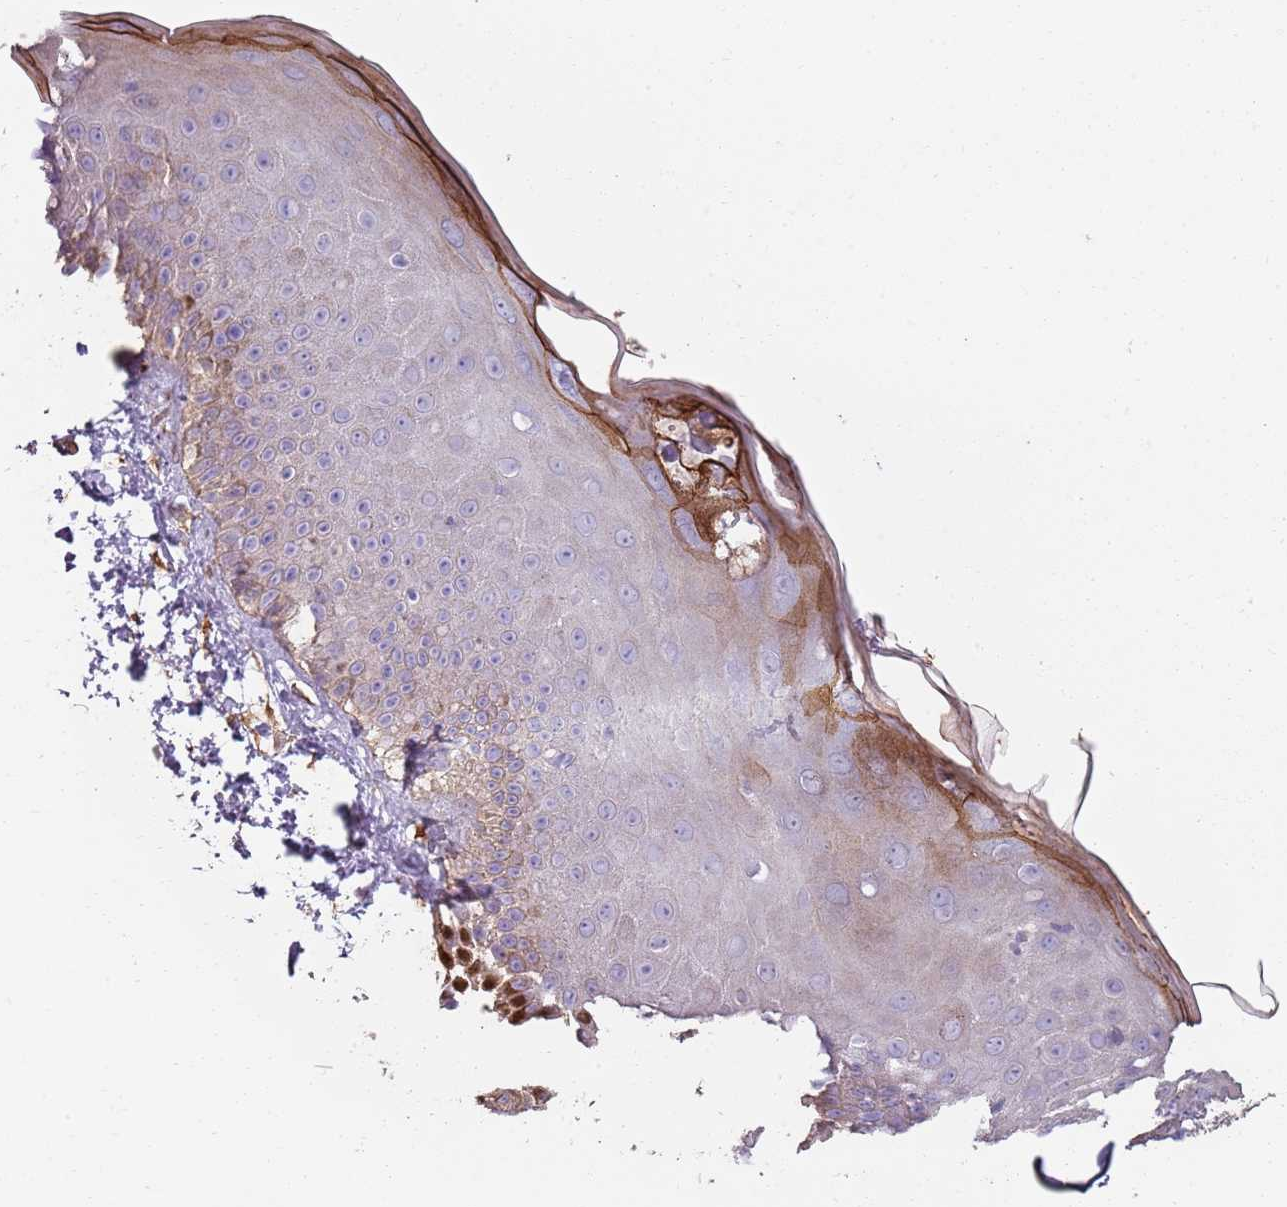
{"staining": {"intensity": "moderate", "quantity": ">75%", "location": "cytoplasmic/membranous"}, "tissue": "skin", "cell_type": "Fibroblasts", "image_type": "normal", "snomed": [{"axis": "morphology", "description": "Normal tissue, NOS"}, {"axis": "topography", "description": "Skin"}], "caption": "IHC of normal human skin displays medium levels of moderate cytoplasmic/membranous expression in about >75% of fibroblasts. Using DAB (3,3'-diaminobenzidine) (brown) and hematoxylin (blue) stains, captured at high magnification using brightfield microscopy.", "gene": "PHLPP2", "patient": {"sex": "male", "age": 52}}